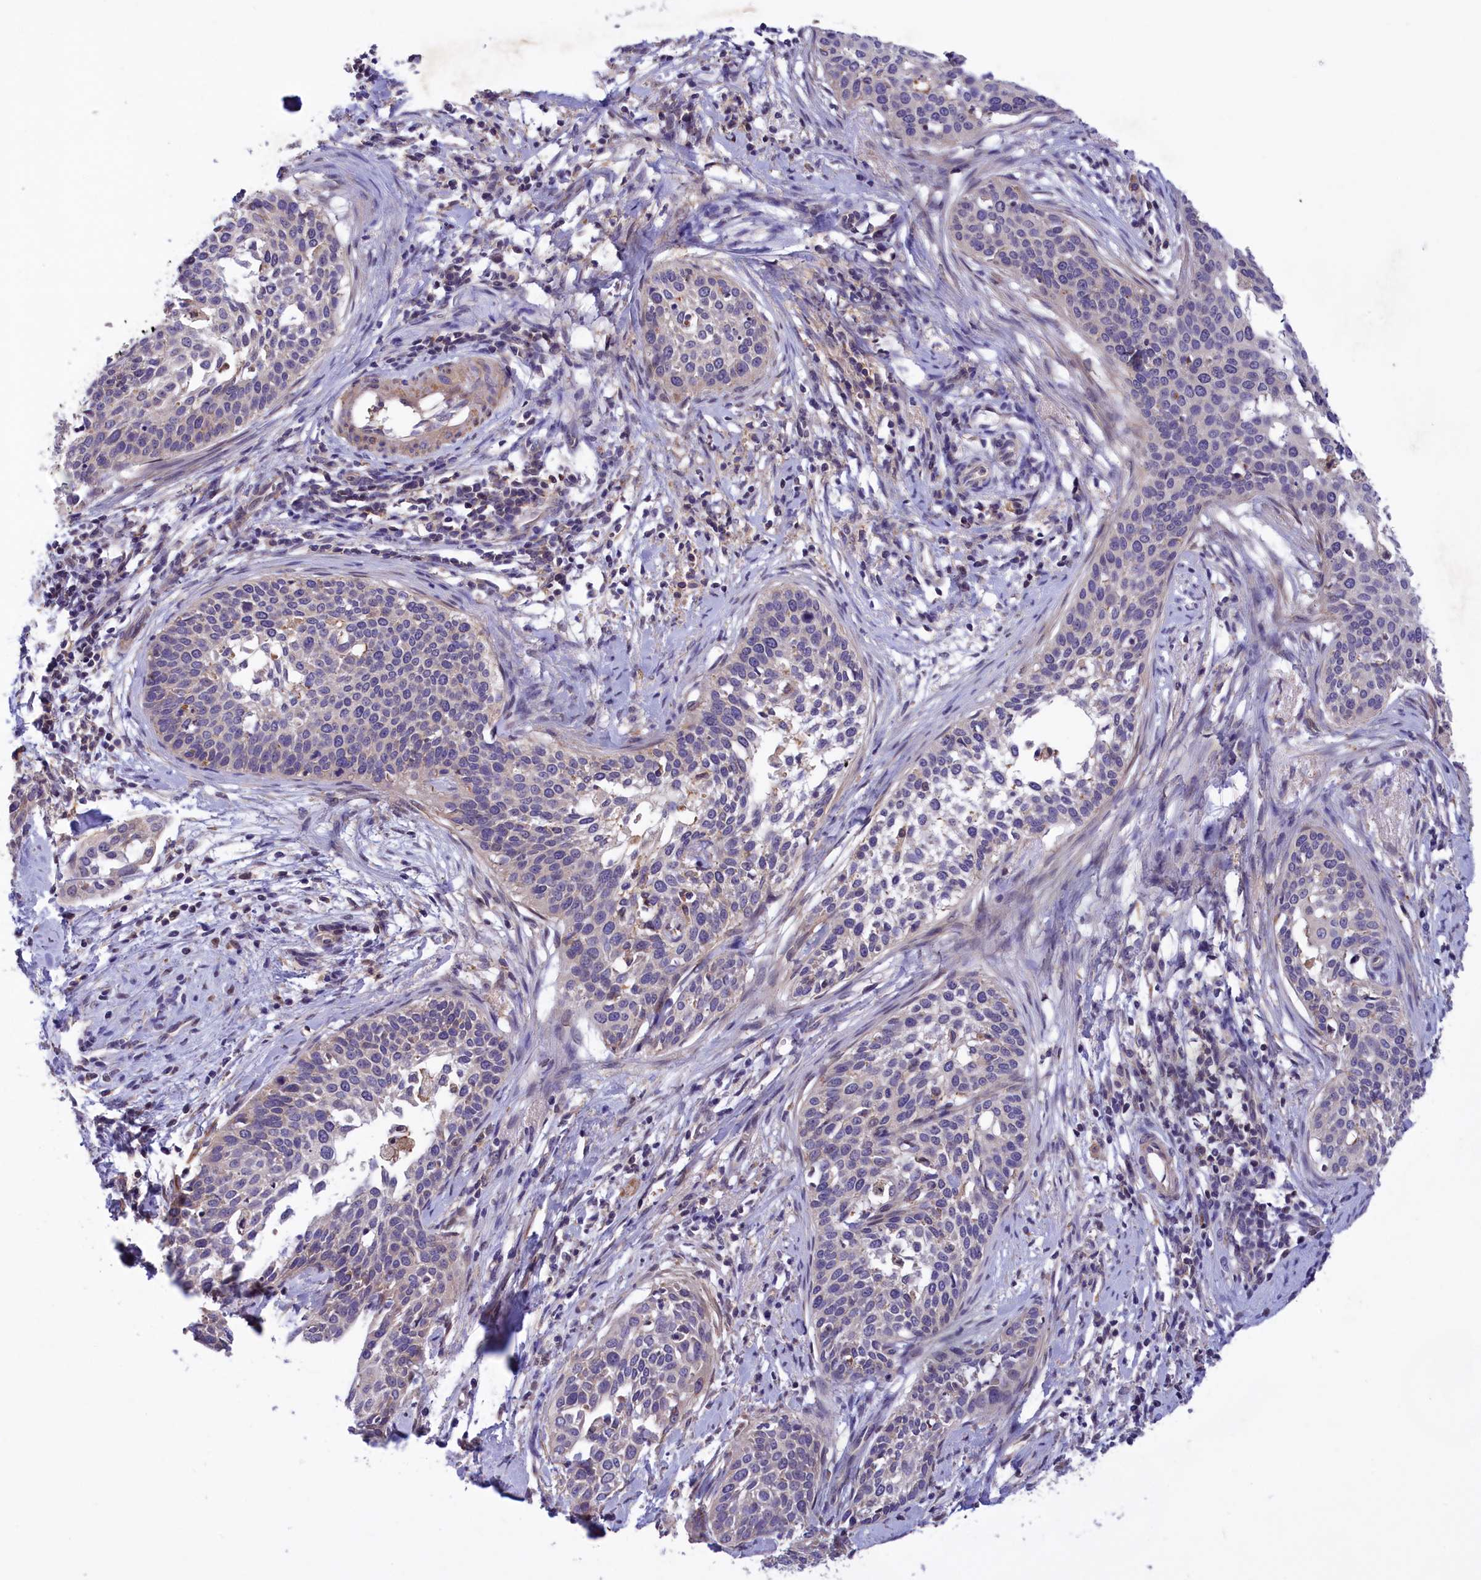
{"staining": {"intensity": "weak", "quantity": "<25%", "location": "cytoplasmic/membranous"}, "tissue": "cervical cancer", "cell_type": "Tumor cells", "image_type": "cancer", "snomed": [{"axis": "morphology", "description": "Squamous cell carcinoma, NOS"}, {"axis": "topography", "description": "Cervix"}], "caption": "Tumor cells show no significant expression in cervical squamous cell carcinoma.", "gene": "AMDHD2", "patient": {"sex": "female", "age": 44}}